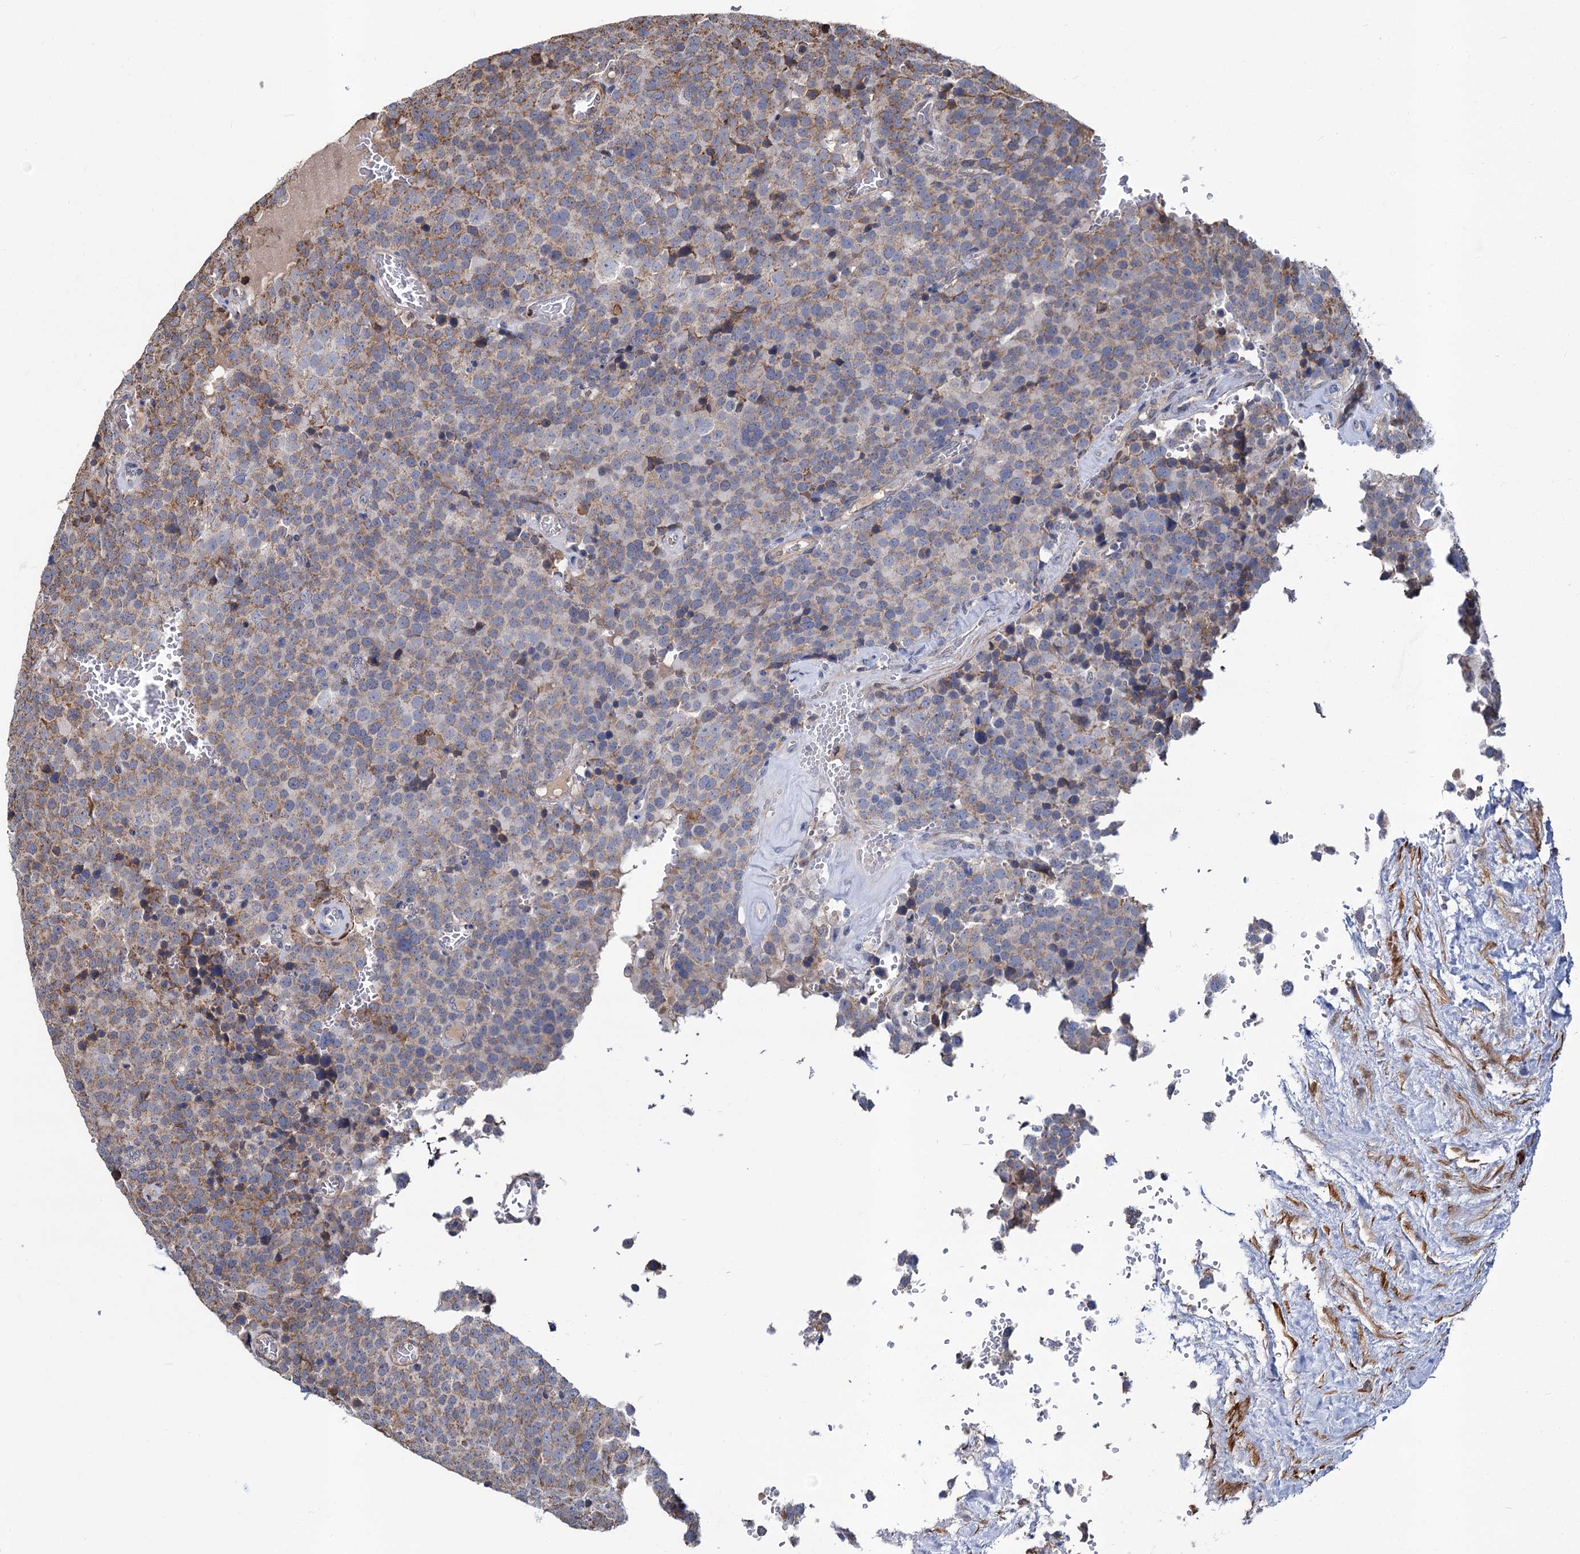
{"staining": {"intensity": "moderate", "quantity": "<25%", "location": "cytoplasmic/membranous"}, "tissue": "testis cancer", "cell_type": "Tumor cells", "image_type": "cancer", "snomed": [{"axis": "morphology", "description": "Seminoma, NOS"}, {"axis": "topography", "description": "Testis"}], "caption": "A brown stain highlights moderate cytoplasmic/membranous staining of a protein in seminoma (testis) tumor cells. (DAB (3,3'-diaminobenzidine) IHC with brightfield microscopy, high magnification).", "gene": "ALKBH7", "patient": {"sex": "male", "age": 71}}